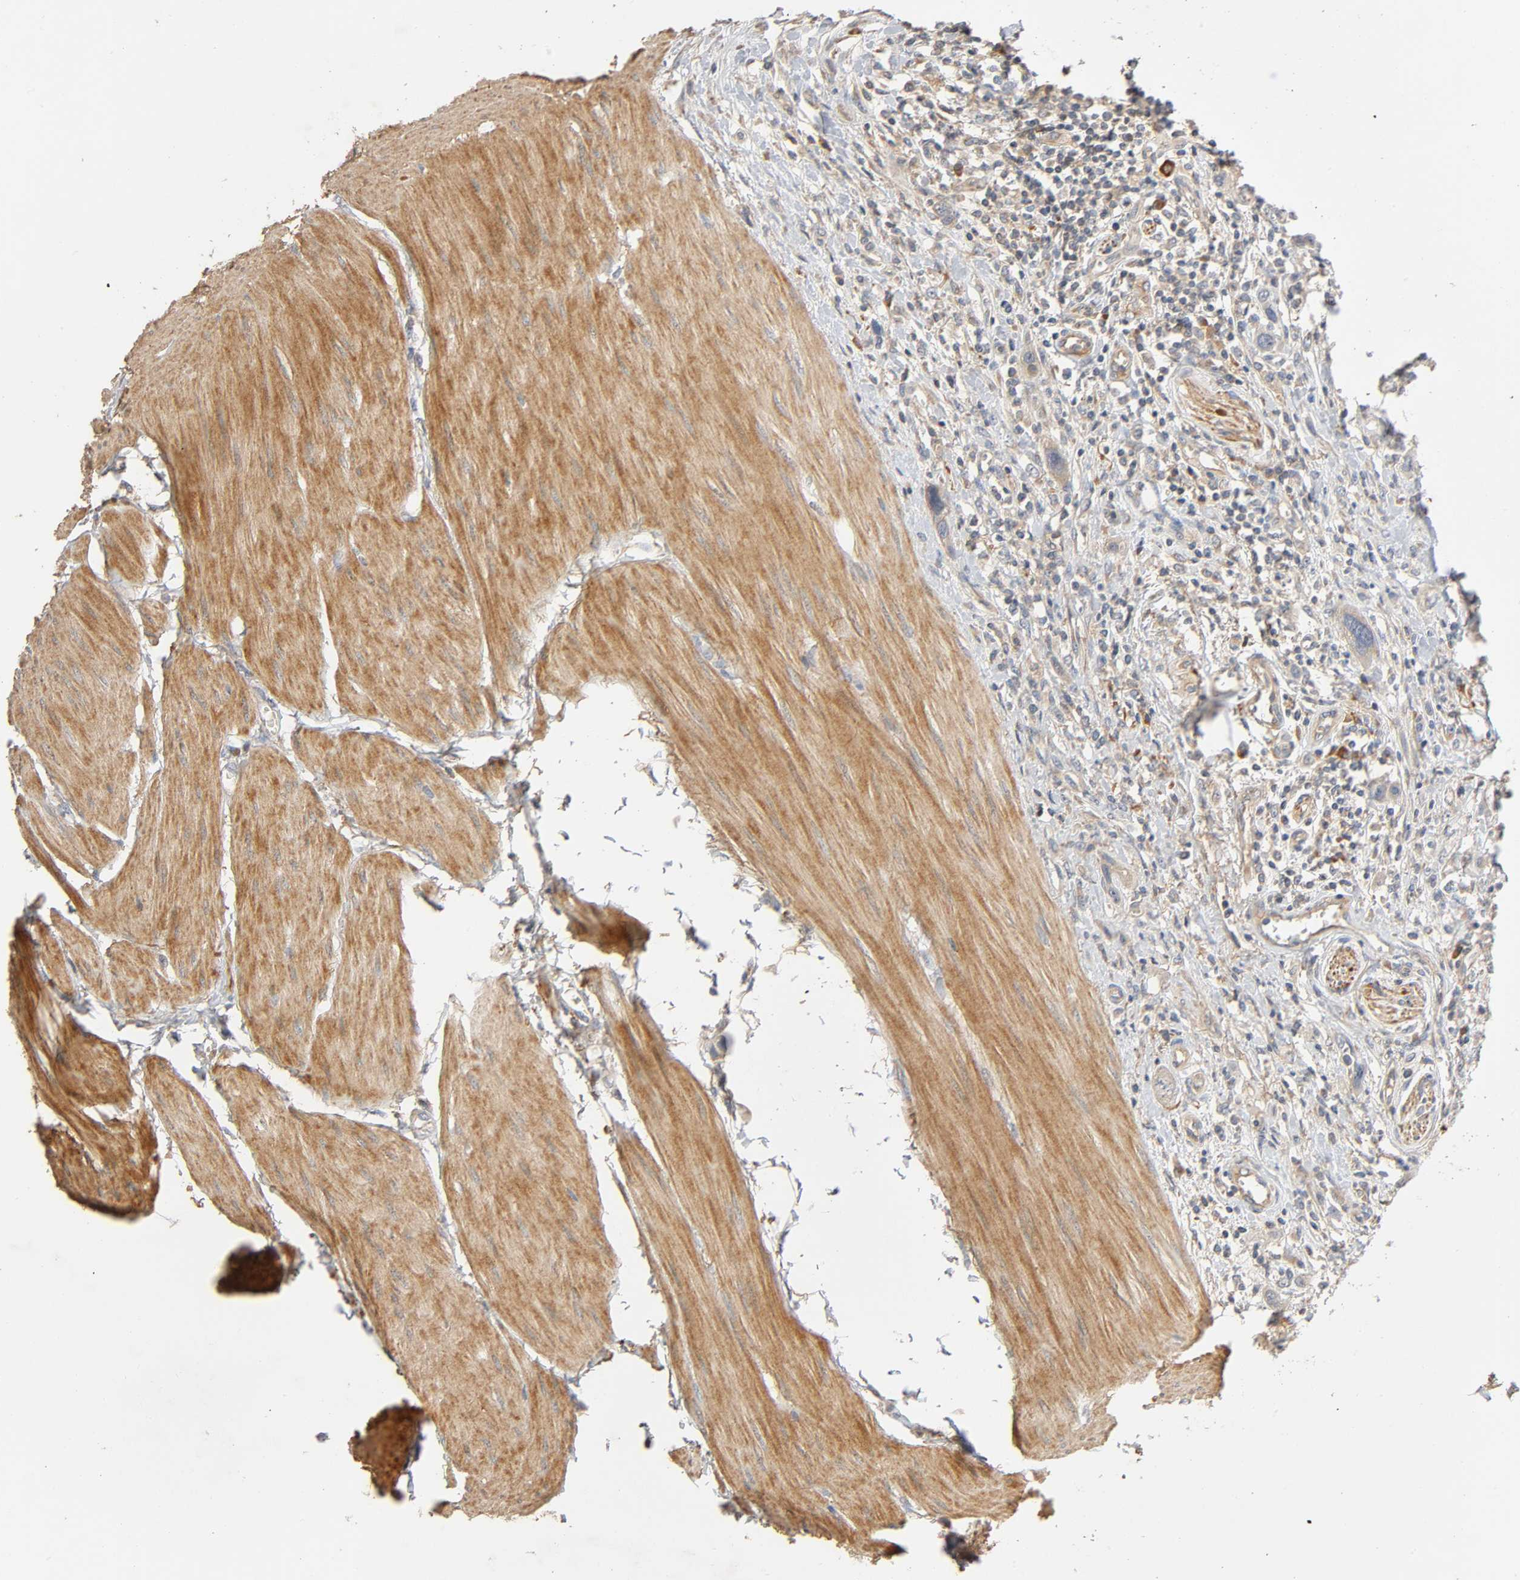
{"staining": {"intensity": "negative", "quantity": "none", "location": "none"}, "tissue": "urothelial cancer", "cell_type": "Tumor cells", "image_type": "cancer", "snomed": [{"axis": "morphology", "description": "Urothelial carcinoma, High grade"}, {"axis": "topography", "description": "Urinary bladder"}], "caption": "DAB immunohistochemical staining of human urothelial carcinoma (high-grade) displays no significant expression in tumor cells.", "gene": "SGSM1", "patient": {"sex": "male", "age": 50}}